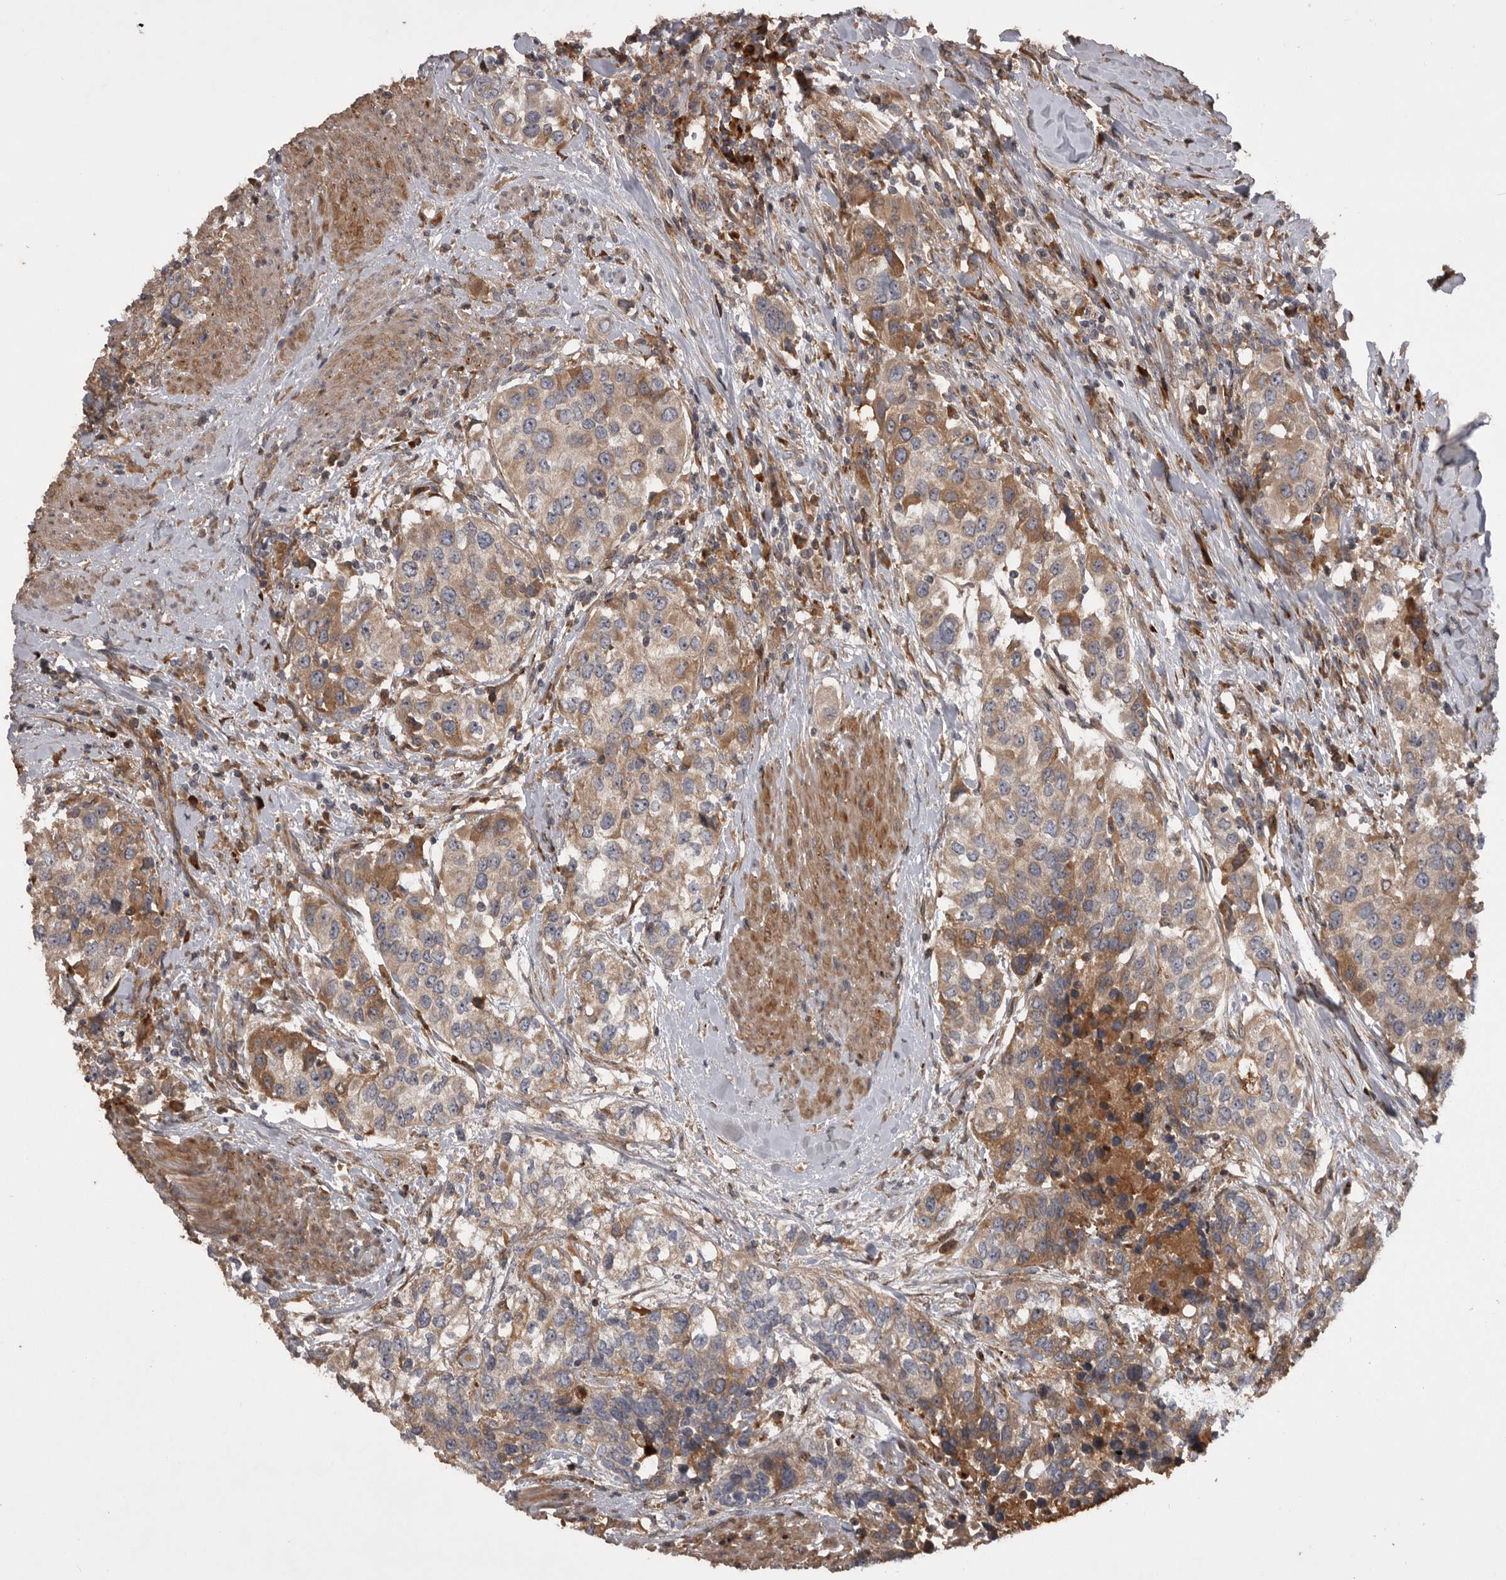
{"staining": {"intensity": "weak", "quantity": ">75%", "location": "cytoplasmic/membranous"}, "tissue": "urothelial cancer", "cell_type": "Tumor cells", "image_type": "cancer", "snomed": [{"axis": "morphology", "description": "Urothelial carcinoma, High grade"}, {"axis": "topography", "description": "Urinary bladder"}], "caption": "The histopathology image shows a brown stain indicating the presence of a protein in the cytoplasmic/membranous of tumor cells in high-grade urothelial carcinoma.", "gene": "RAB3GAP2", "patient": {"sex": "female", "age": 80}}